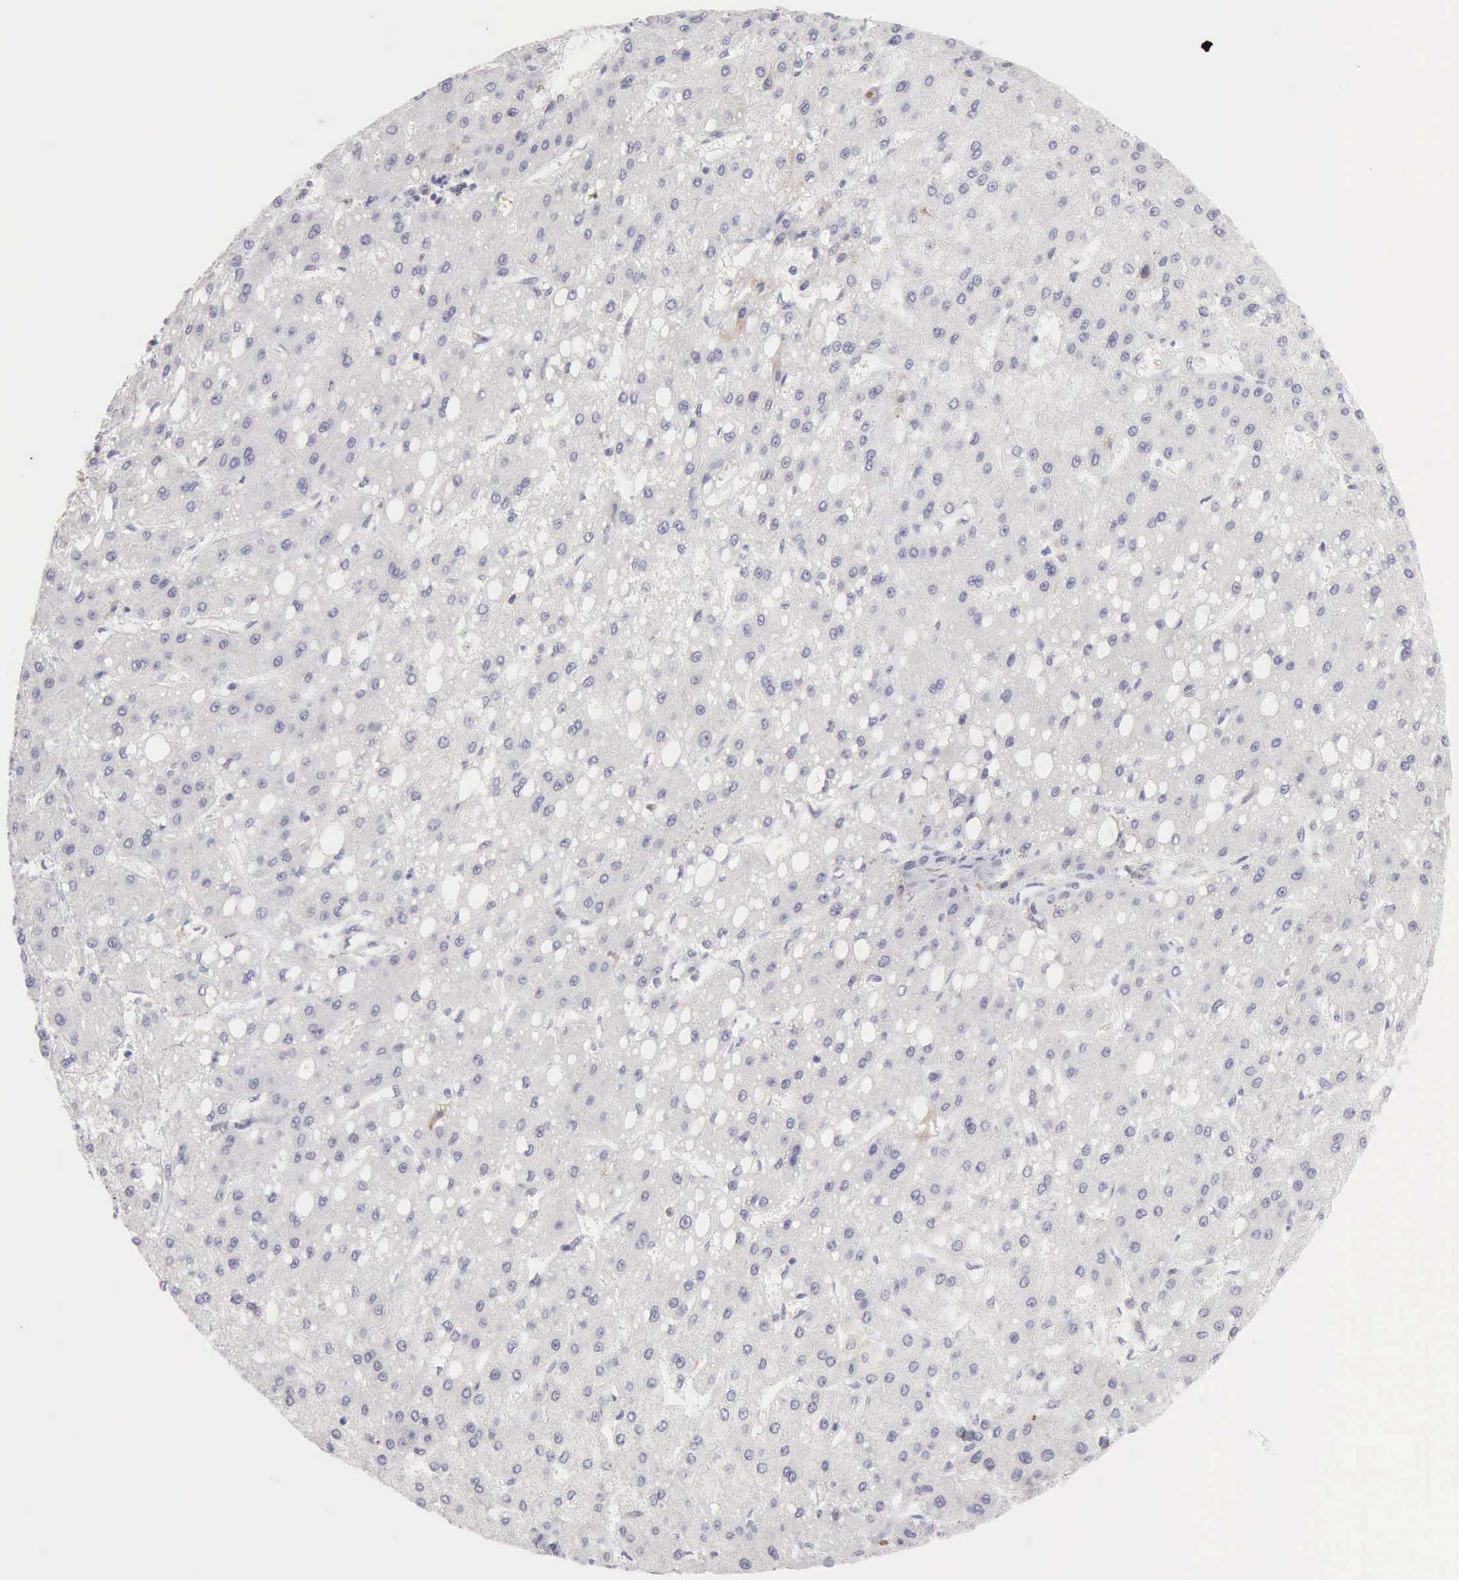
{"staining": {"intensity": "negative", "quantity": "none", "location": "none"}, "tissue": "liver cancer", "cell_type": "Tumor cells", "image_type": "cancer", "snomed": [{"axis": "morphology", "description": "Carcinoma, Hepatocellular, NOS"}, {"axis": "topography", "description": "Liver"}], "caption": "Tumor cells are negative for brown protein staining in liver cancer (hepatocellular carcinoma). (Brightfield microscopy of DAB IHC at high magnification).", "gene": "RNASE1", "patient": {"sex": "female", "age": 52}}